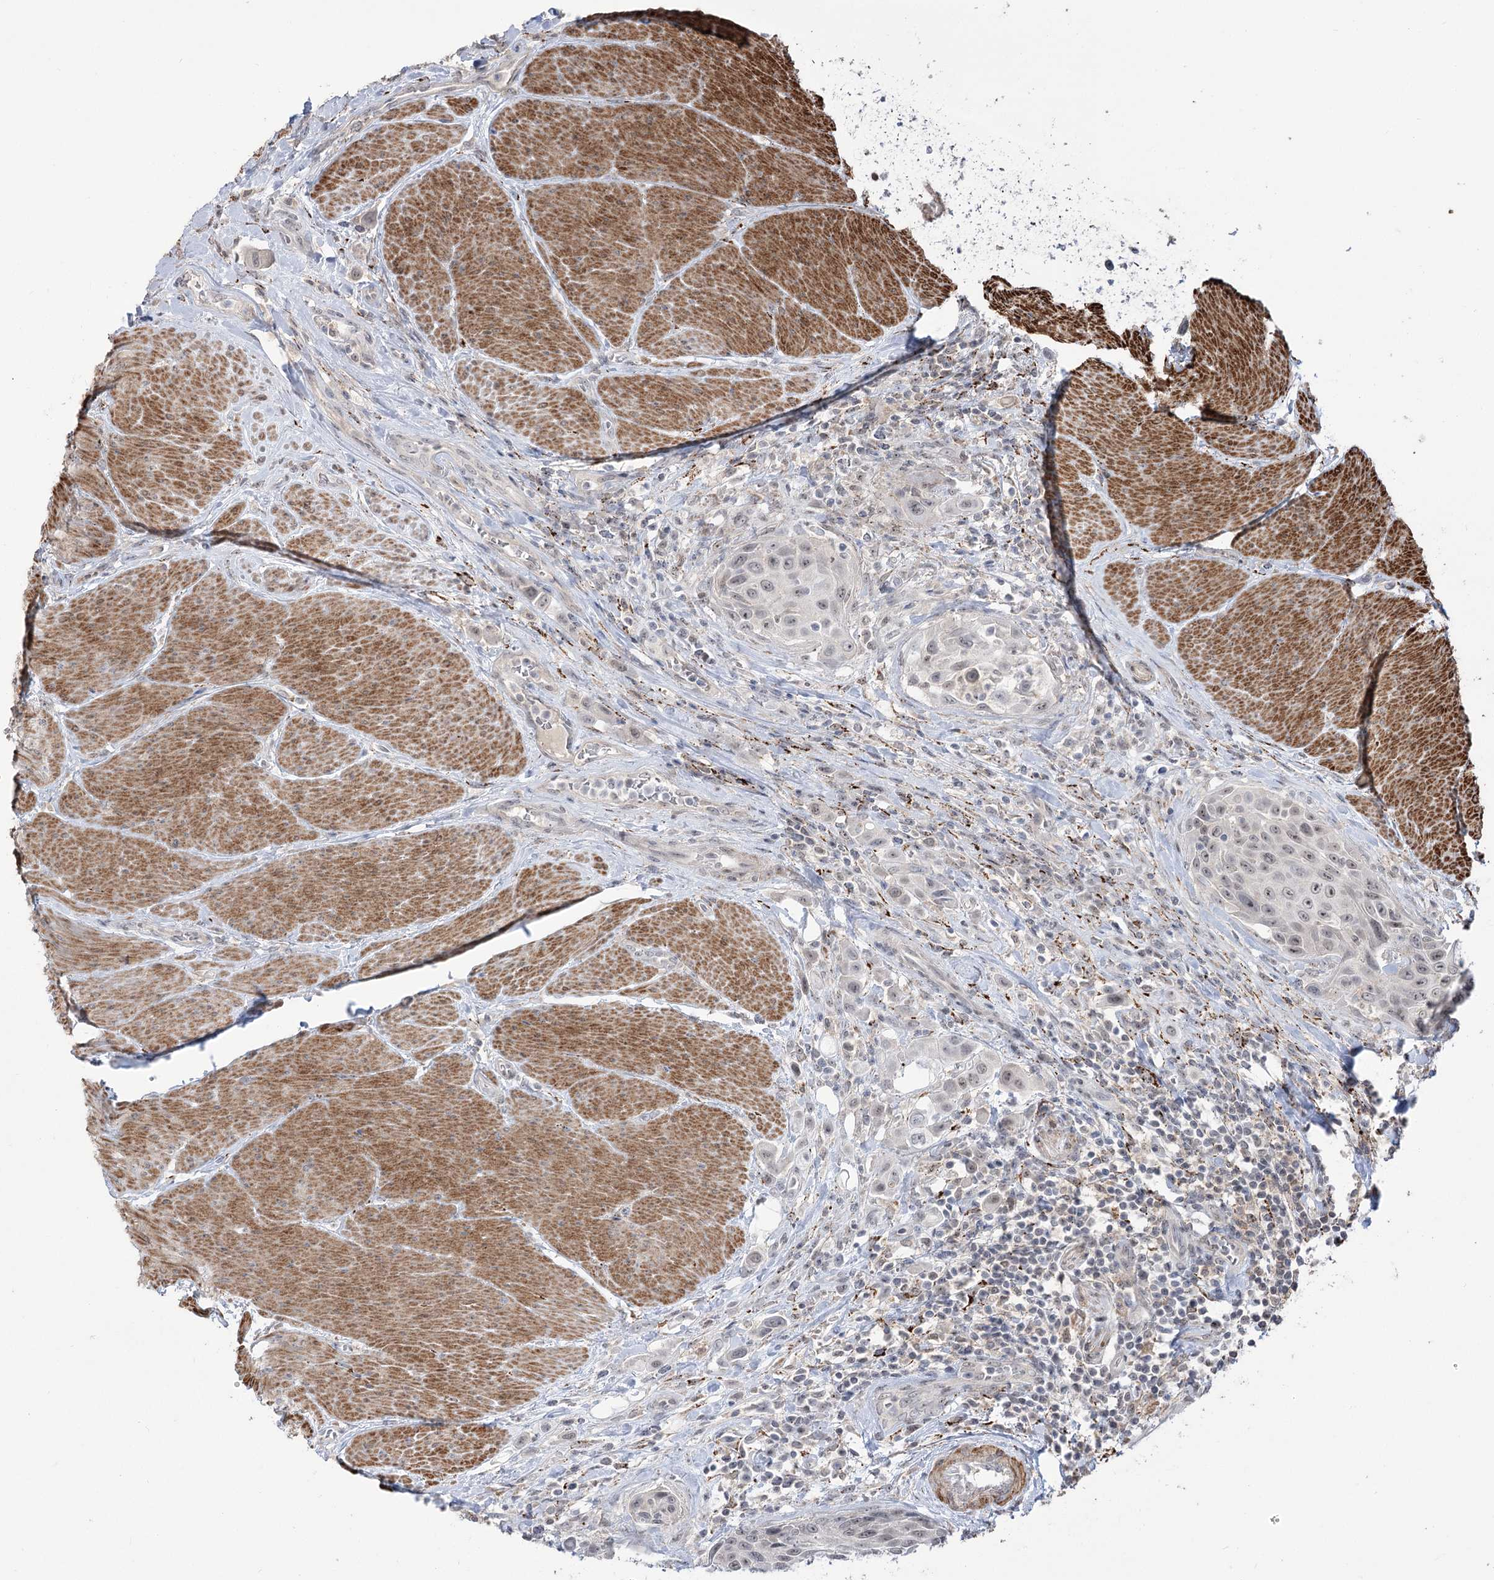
{"staining": {"intensity": "negative", "quantity": "none", "location": "none"}, "tissue": "urothelial cancer", "cell_type": "Tumor cells", "image_type": "cancer", "snomed": [{"axis": "morphology", "description": "Urothelial carcinoma, High grade"}, {"axis": "topography", "description": "Urinary bladder"}], "caption": "Image shows no significant protein staining in tumor cells of urothelial carcinoma (high-grade). The staining is performed using DAB (3,3'-diaminobenzidine) brown chromogen with nuclei counter-stained in using hematoxylin.", "gene": "ZSCAN23", "patient": {"sex": "male", "age": 50}}